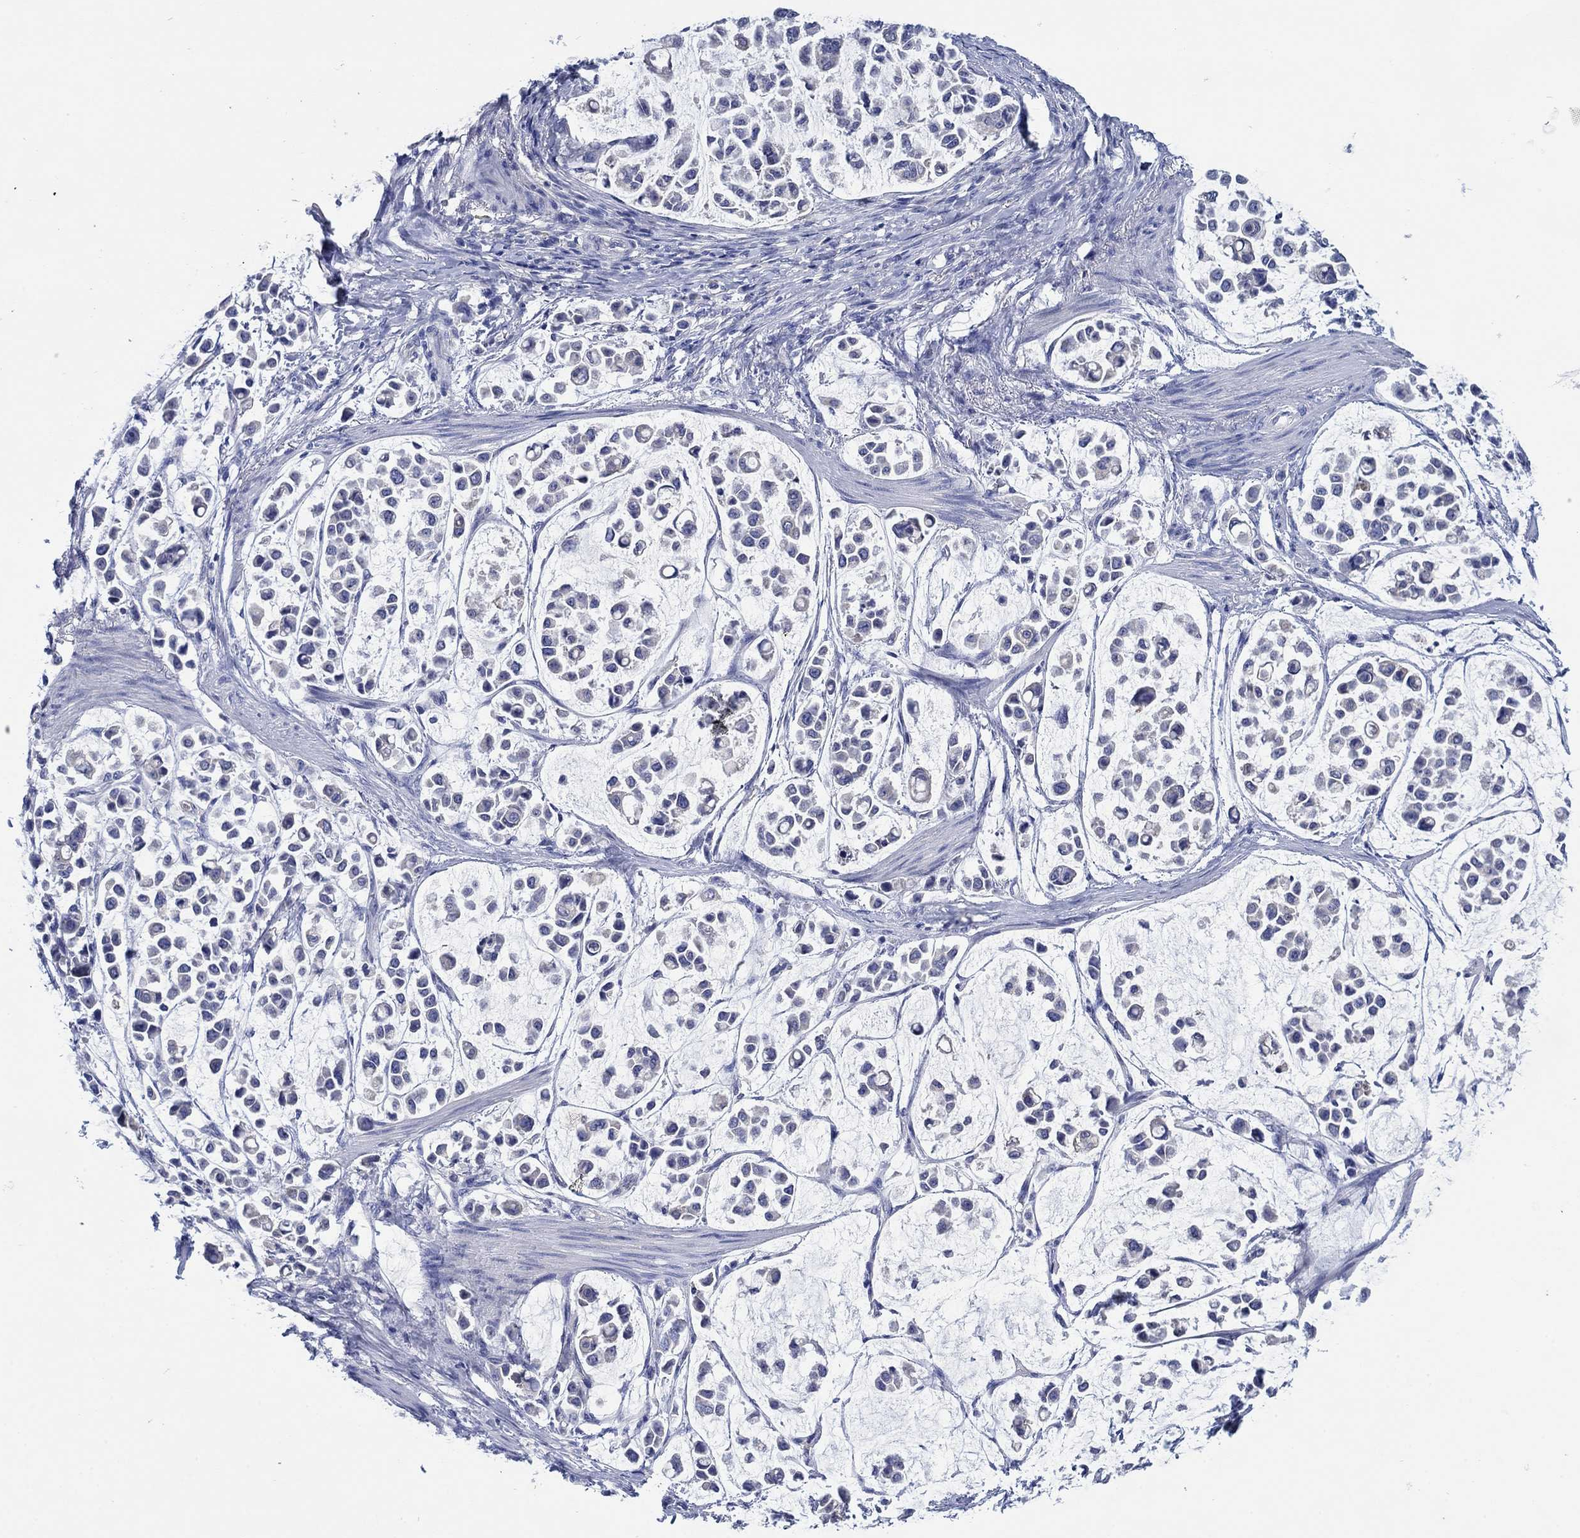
{"staining": {"intensity": "weak", "quantity": "<25%", "location": "cytoplasmic/membranous"}, "tissue": "stomach cancer", "cell_type": "Tumor cells", "image_type": "cancer", "snomed": [{"axis": "morphology", "description": "Adenocarcinoma, NOS"}, {"axis": "topography", "description": "Stomach"}], "caption": "Histopathology image shows no protein positivity in tumor cells of adenocarcinoma (stomach) tissue.", "gene": "TRIM16", "patient": {"sex": "male", "age": 82}}